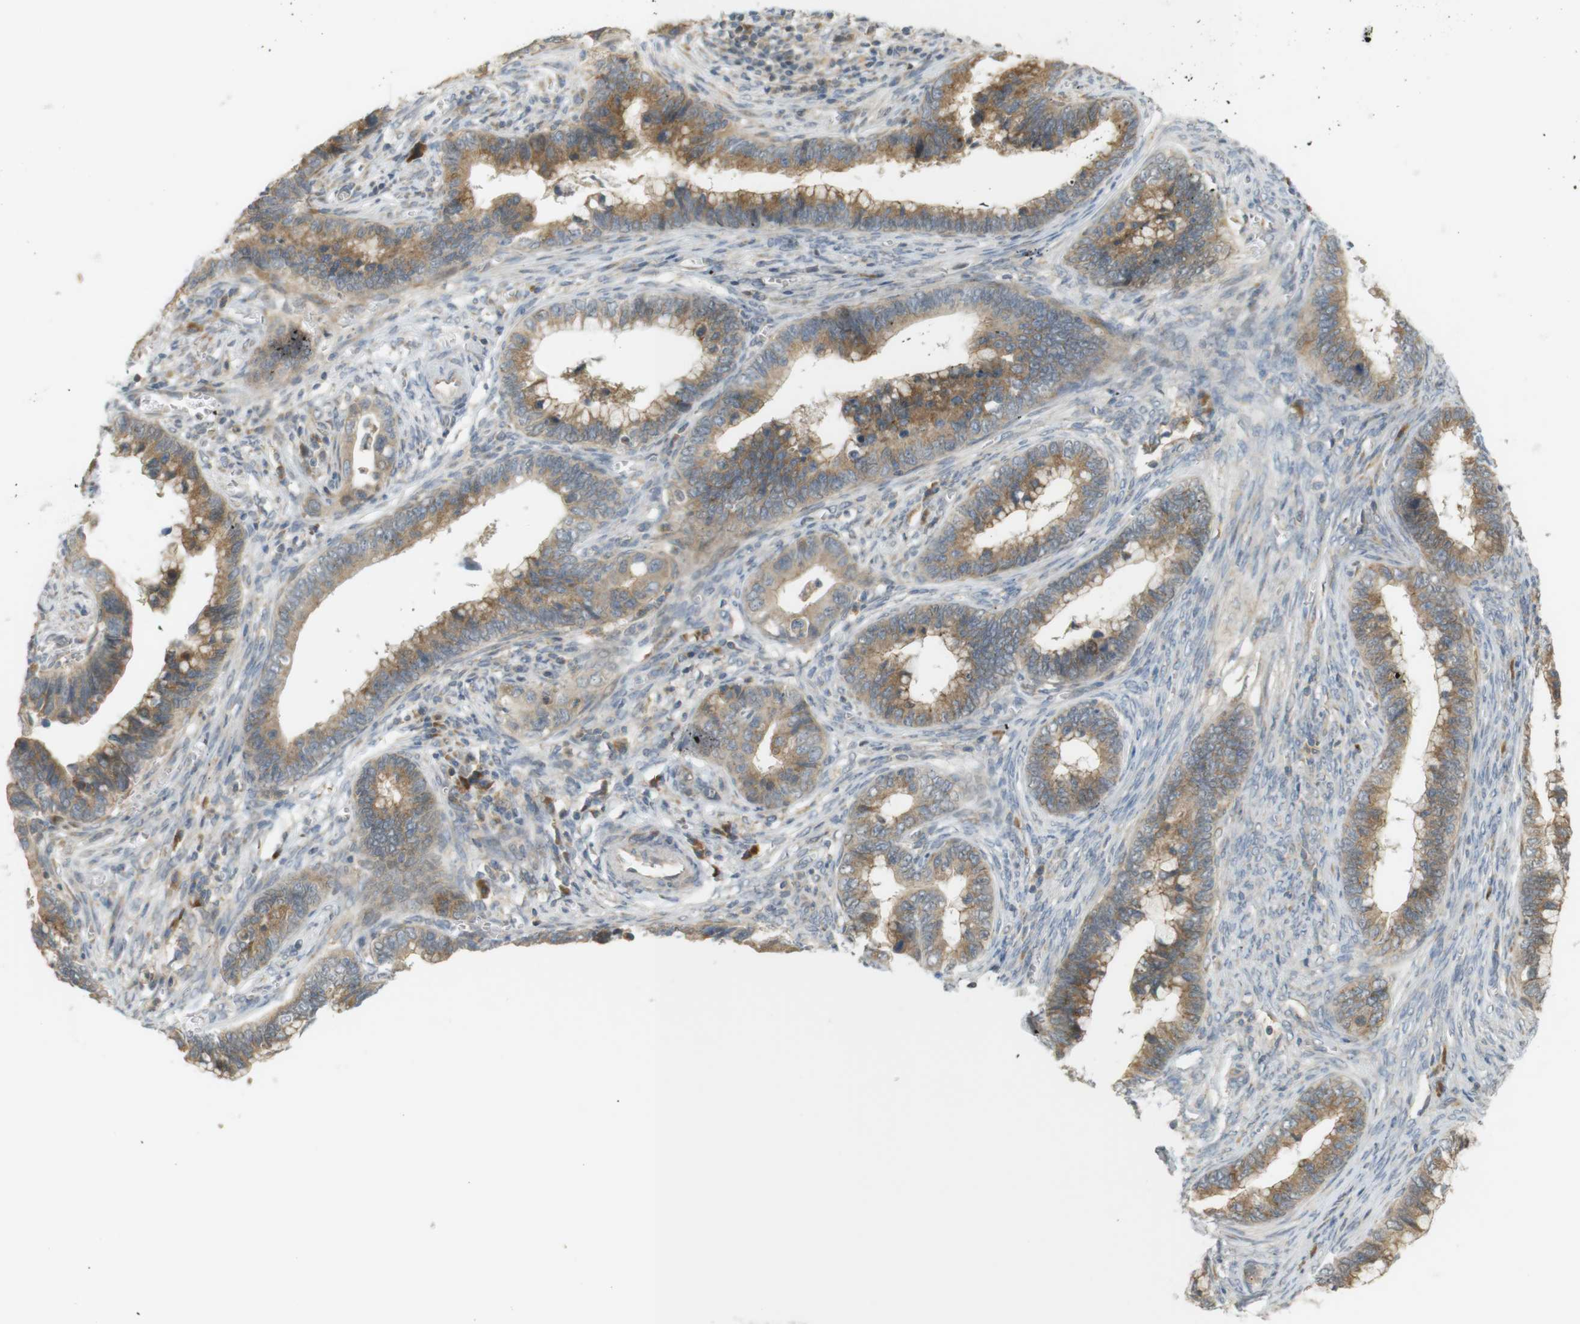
{"staining": {"intensity": "moderate", "quantity": ">75%", "location": "cytoplasmic/membranous"}, "tissue": "cervical cancer", "cell_type": "Tumor cells", "image_type": "cancer", "snomed": [{"axis": "morphology", "description": "Adenocarcinoma, NOS"}, {"axis": "topography", "description": "Cervix"}], "caption": "A micrograph of human cervical adenocarcinoma stained for a protein exhibits moderate cytoplasmic/membranous brown staining in tumor cells. (DAB IHC, brown staining for protein, blue staining for nuclei).", "gene": "CLRN3", "patient": {"sex": "female", "age": 44}}